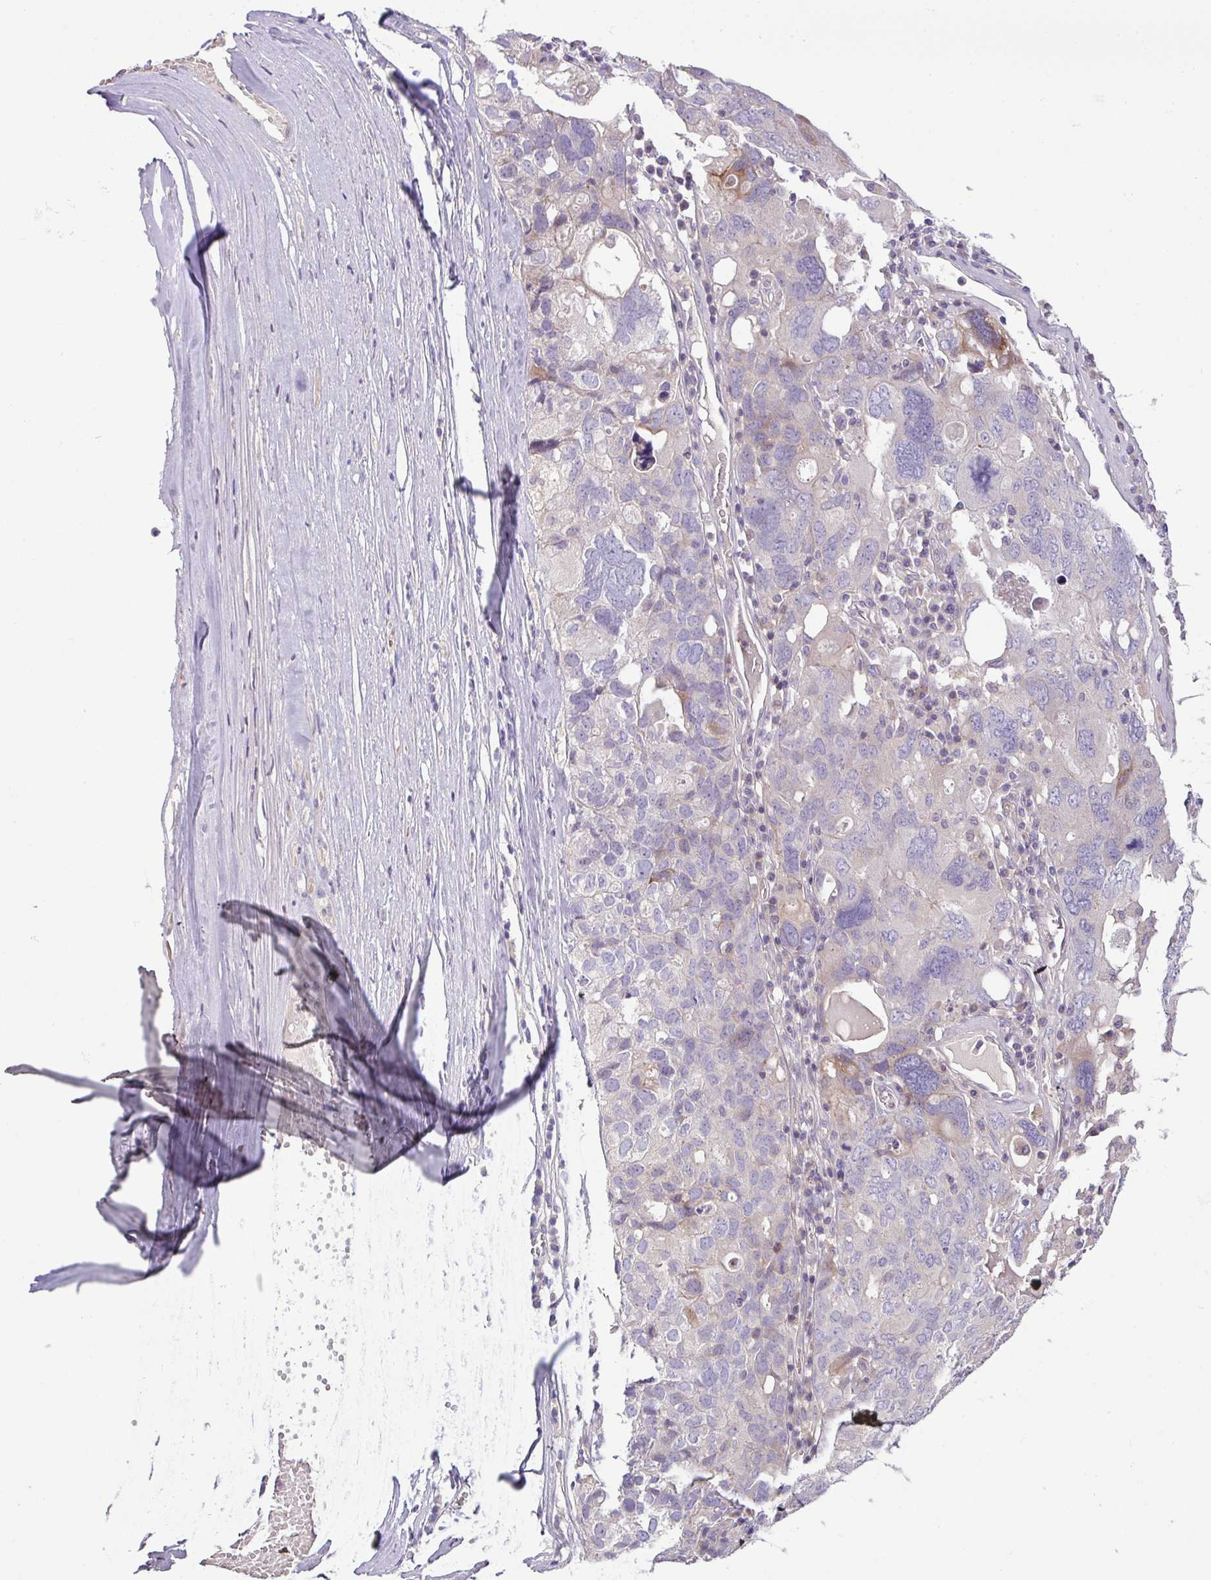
{"staining": {"intensity": "negative", "quantity": "none", "location": "none"}, "tissue": "ovarian cancer", "cell_type": "Tumor cells", "image_type": "cancer", "snomed": [{"axis": "morphology", "description": "Carcinoma, endometroid"}, {"axis": "topography", "description": "Ovary"}], "caption": "Immunohistochemical staining of ovarian cancer exhibits no significant positivity in tumor cells.", "gene": "PIK3R5", "patient": {"sex": "female", "age": 62}}